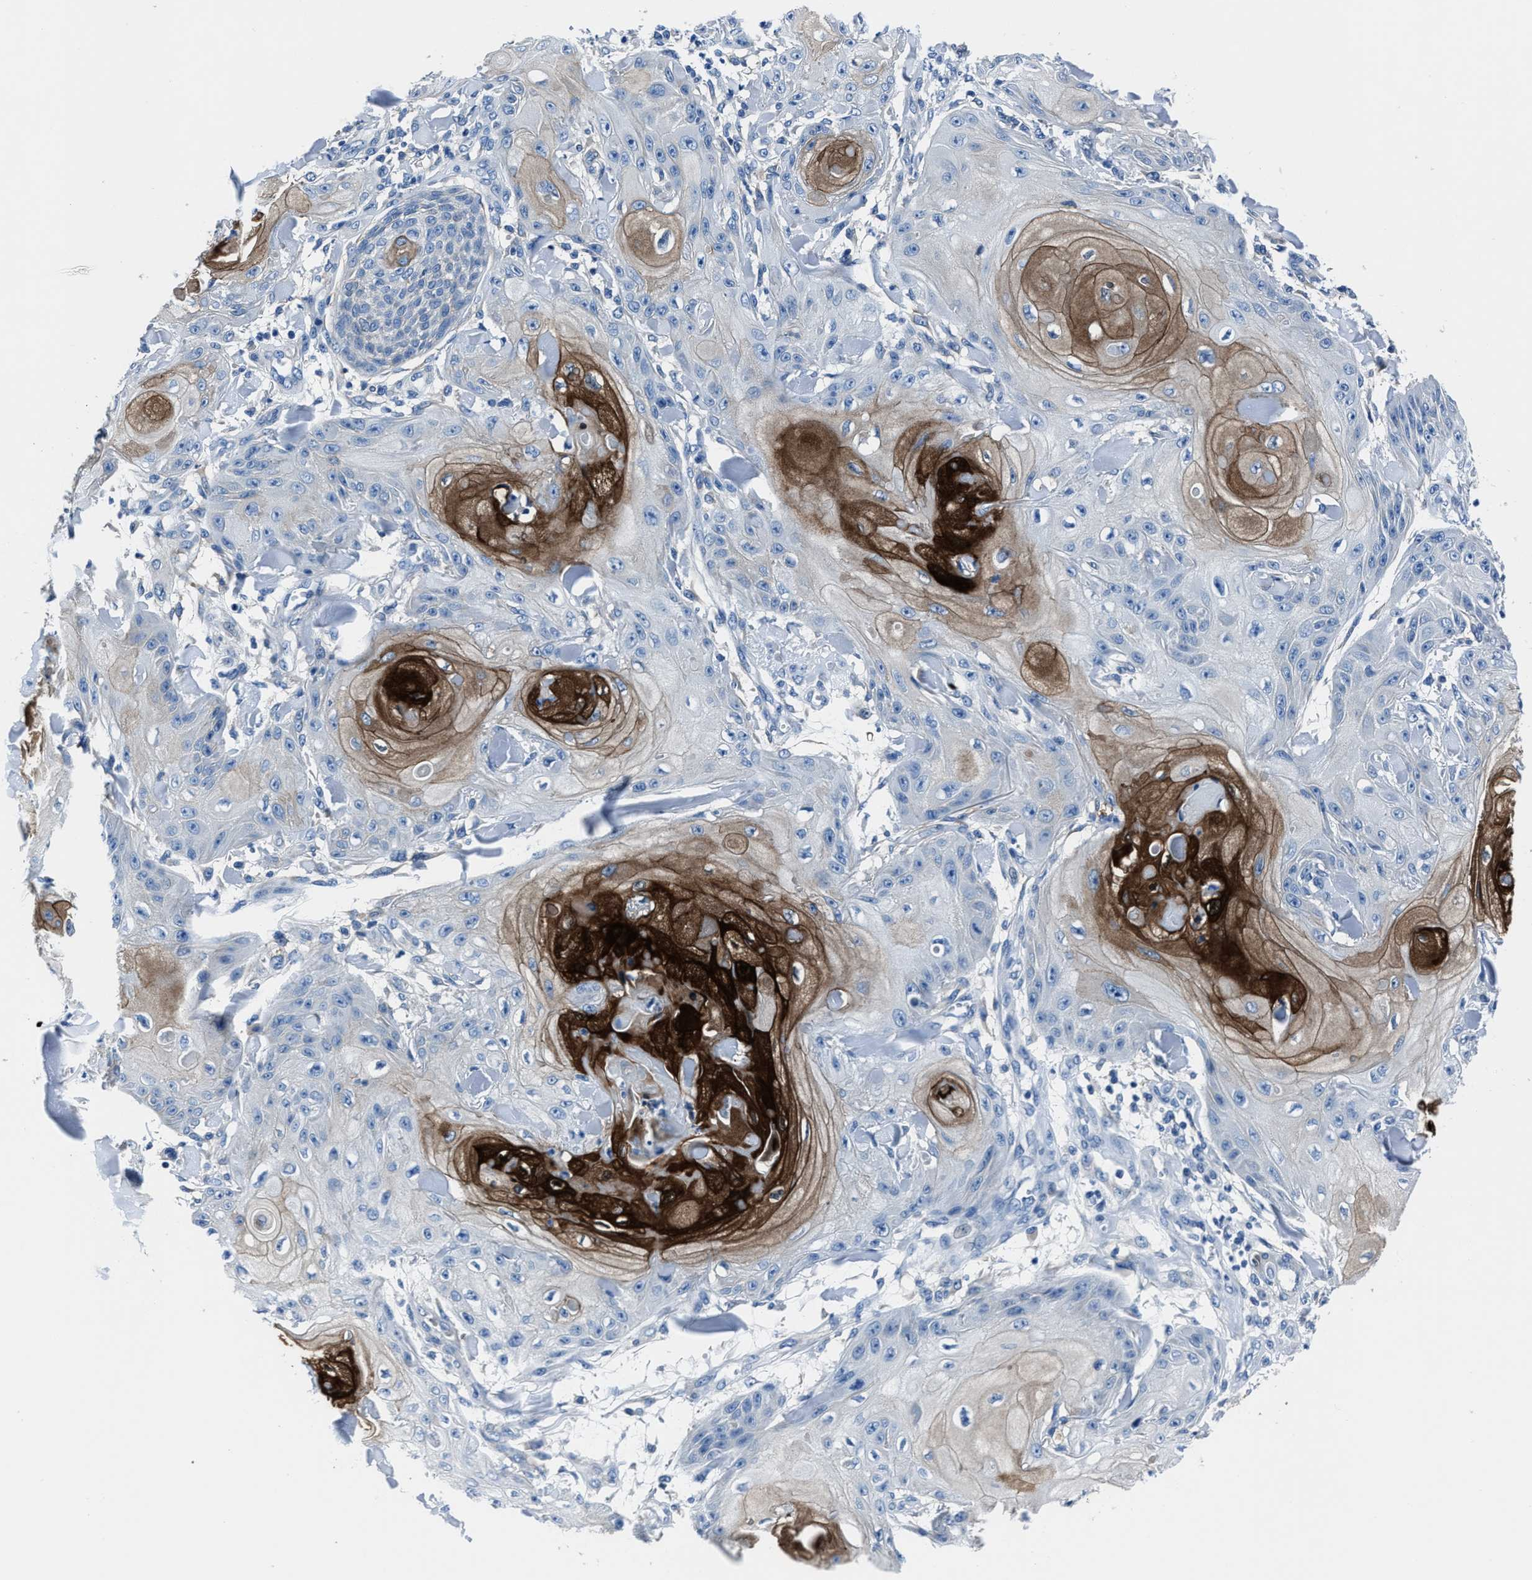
{"staining": {"intensity": "moderate", "quantity": "<25%", "location": "cytoplasmic/membranous"}, "tissue": "skin cancer", "cell_type": "Tumor cells", "image_type": "cancer", "snomed": [{"axis": "morphology", "description": "Squamous cell carcinoma, NOS"}, {"axis": "topography", "description": "Skin"}], "caption": "This is an image of IHC staining of skin cancer (squamous cell carcinoma), which shows moderate staining in the cytoplasmic/membranous of tumor cells.", "gene": "LMO7", "patient": {"sex": "male", "age": 74}}